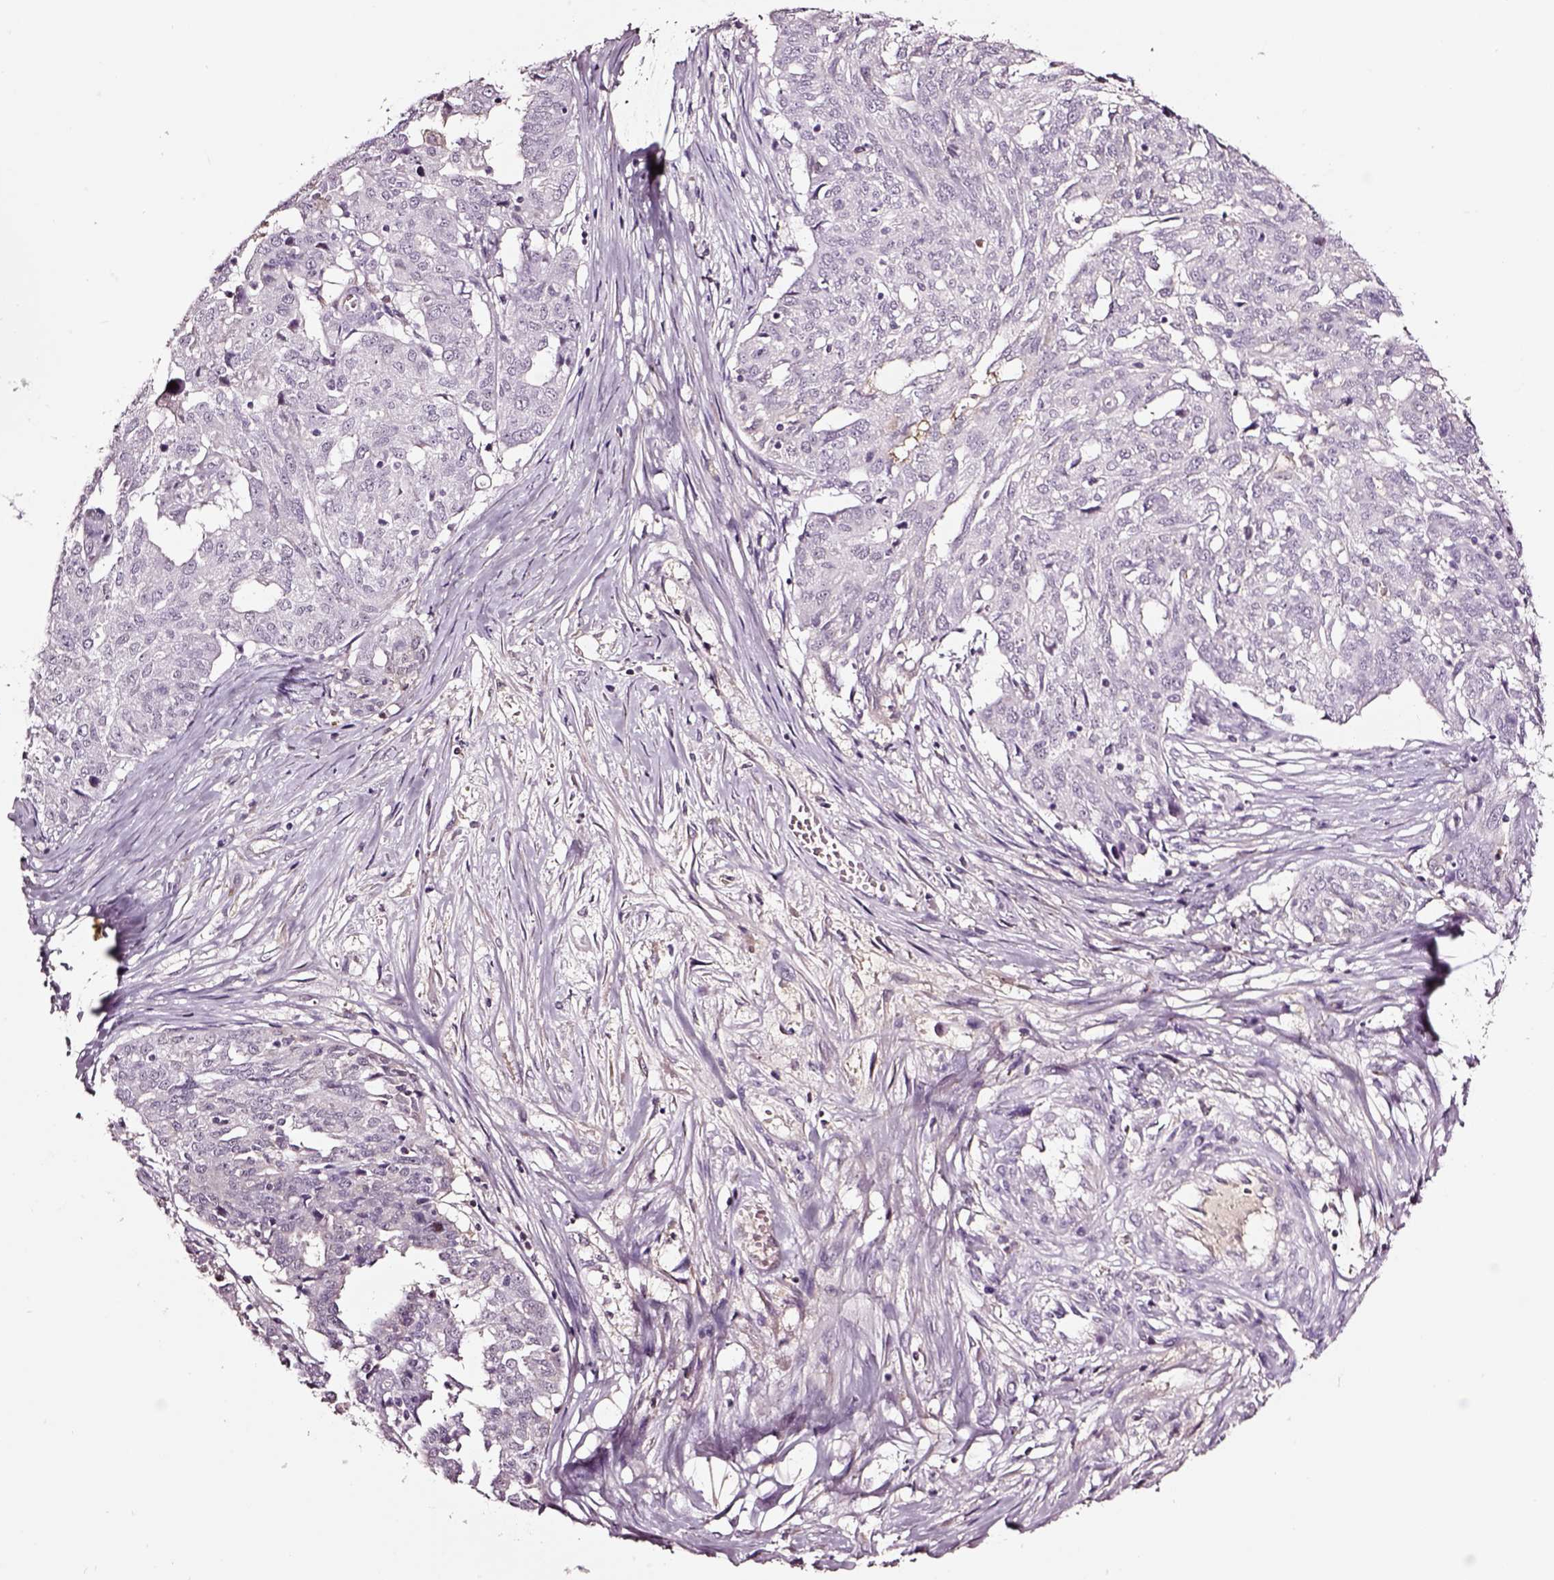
{"staining": {"intensity": "negative", "quantity": "none", "location": "none"}, "tissue": "ovarian cancer", "cell_type": "Tumor cells", "image_type": "cancer", "snomed": [{"axis": "morphology", "description": "Cystadenocarcinoma, serous, NOS"}, {"axis": "topography", "description": "Ovary"}], "caption": "This is an immunohistochemistry histopathology image of human ovarian serous cystadenocarcinoma. There is no expression in tumor cells.", "gene": "SMIM17", "patient": {"sex": "female", "age": 67}}